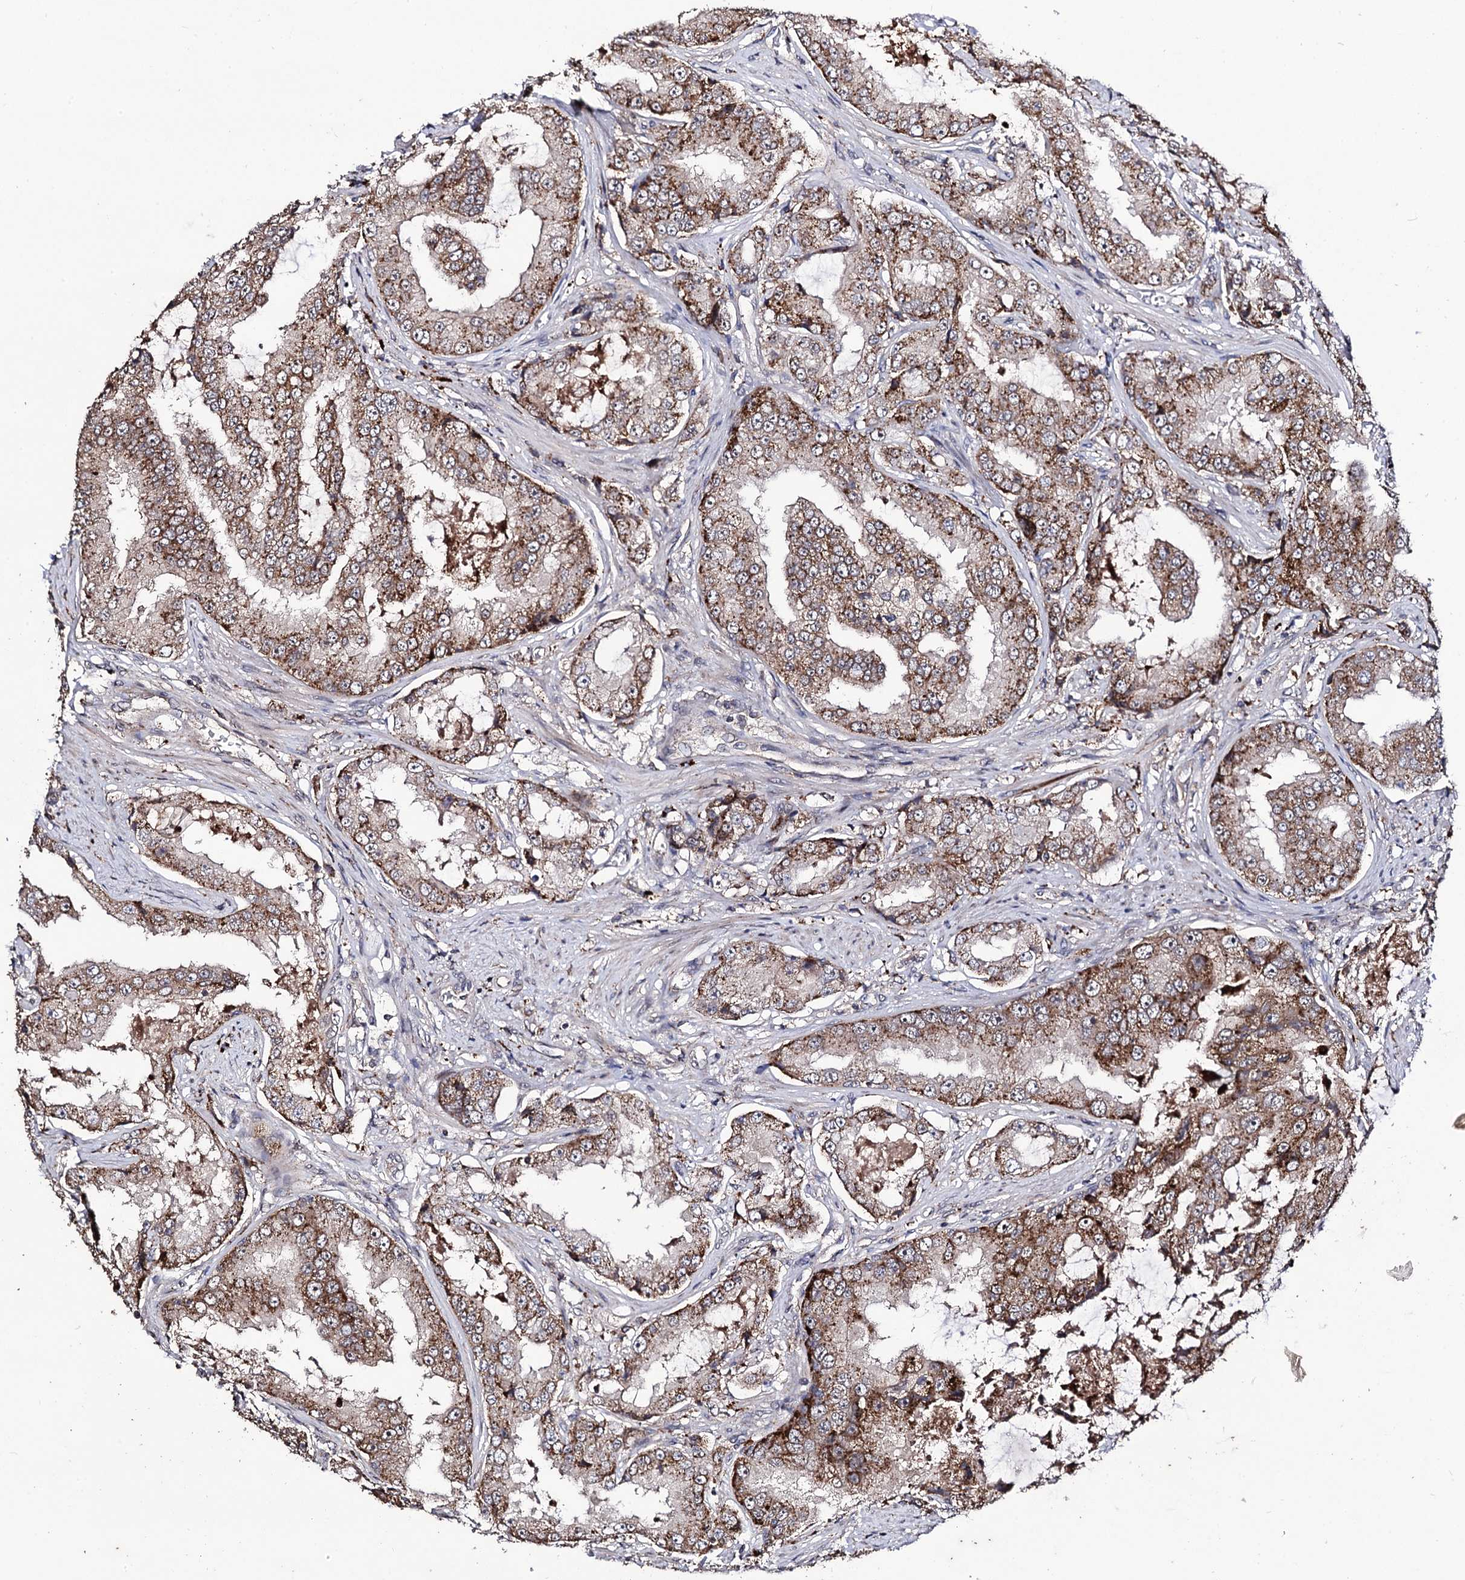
{"staining": {"intensity": "moderate", "quantity": ">75%", "location": "cytoplasmic/membranous"}, "tissue": "prostate cancer", "cell_type": "Tumor cells", "image_type": "cancer", "snomed": [{"axis": "morphology", "description": "Adenocarcinoma, High grade"}, {"axis": "topography", "description": "Prostate"}], "caption": "This histopathology image shows IHC staining of human prostate cancer, with medium moderate cytoplasmic/membranous positivity in approximately >75% of tumor cells.", "gene": "MICAL2", "patient": {"sex": "male", "age": 73}}